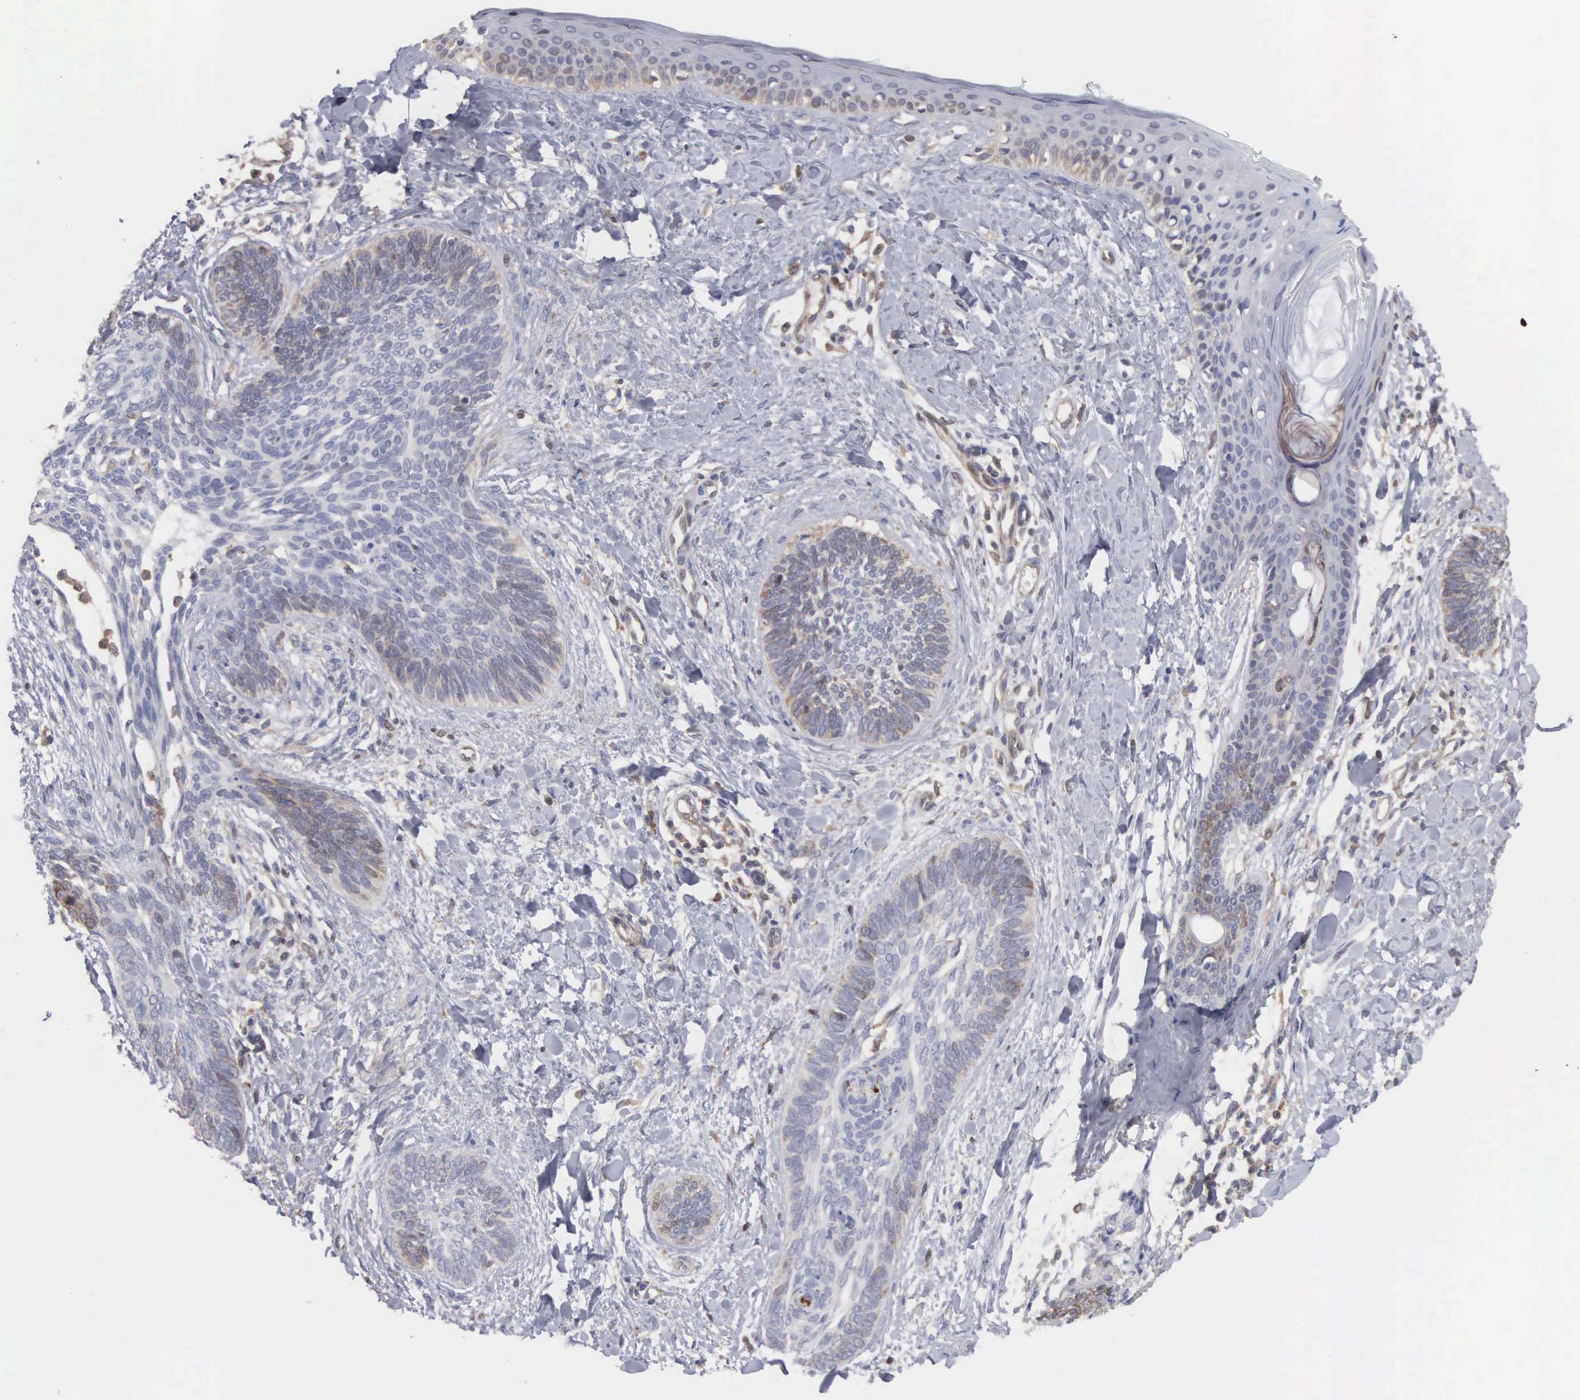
{"staining": {"intensity": "weak", "quantity": "<25%", "location": "cytoplasmic/membranous"}, "tissue": "skin cancer", "cell_type": "Tumor cells", "image_type": "cancer", "snomed": [{"axis": "morphology", "description": "Basal cell carcinoma"}, {"axis": "topography", "description": "Skin"}], "caption": "High magnification brightfield microscopy of skin cancer stained with DAB (3,3'-diaminobenzidine) (brown) and counterstained with hematoxylin (blue): tumor cells show no significant staining.", "gene": "MTHFD1", "patient": {"sex": "female", "age": 81}}